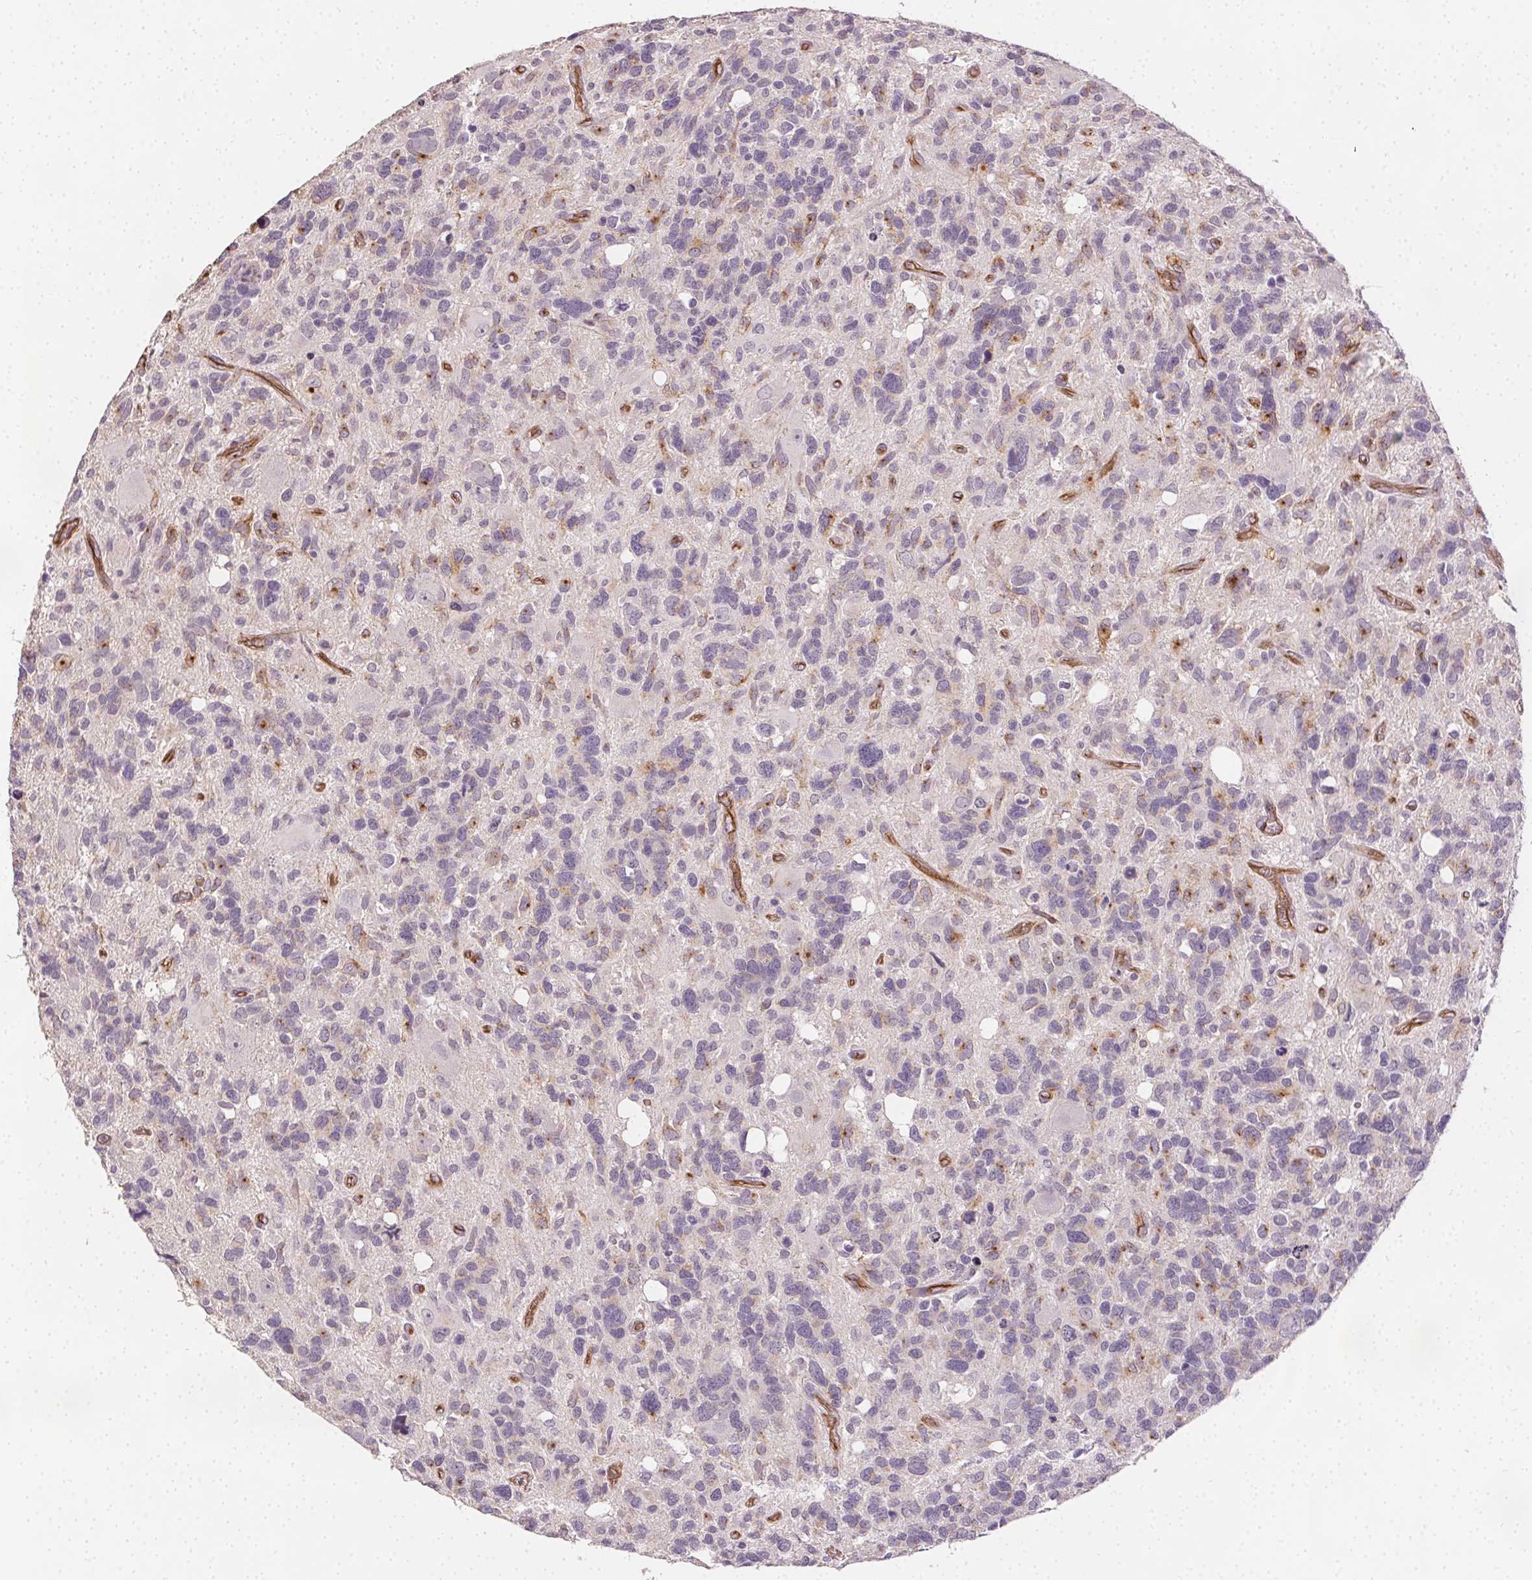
{"staining": {"intensity": "negative", "quantity": "none", "location": "none"}, "tissue": "glioma", "cell_type": "Tumor cells", "image_type": "cancer", "snomed": [{"axis": "morphology", "description": "Glioma, malignant, High grade"}, {"axis": "topography", "description": "Brain"}], "caption": "The image displays no significant expression in tumor cells of malignant glioma (high-grade).", "gene": "PODXL", "patient": {"sex": "male", "age": 49}}